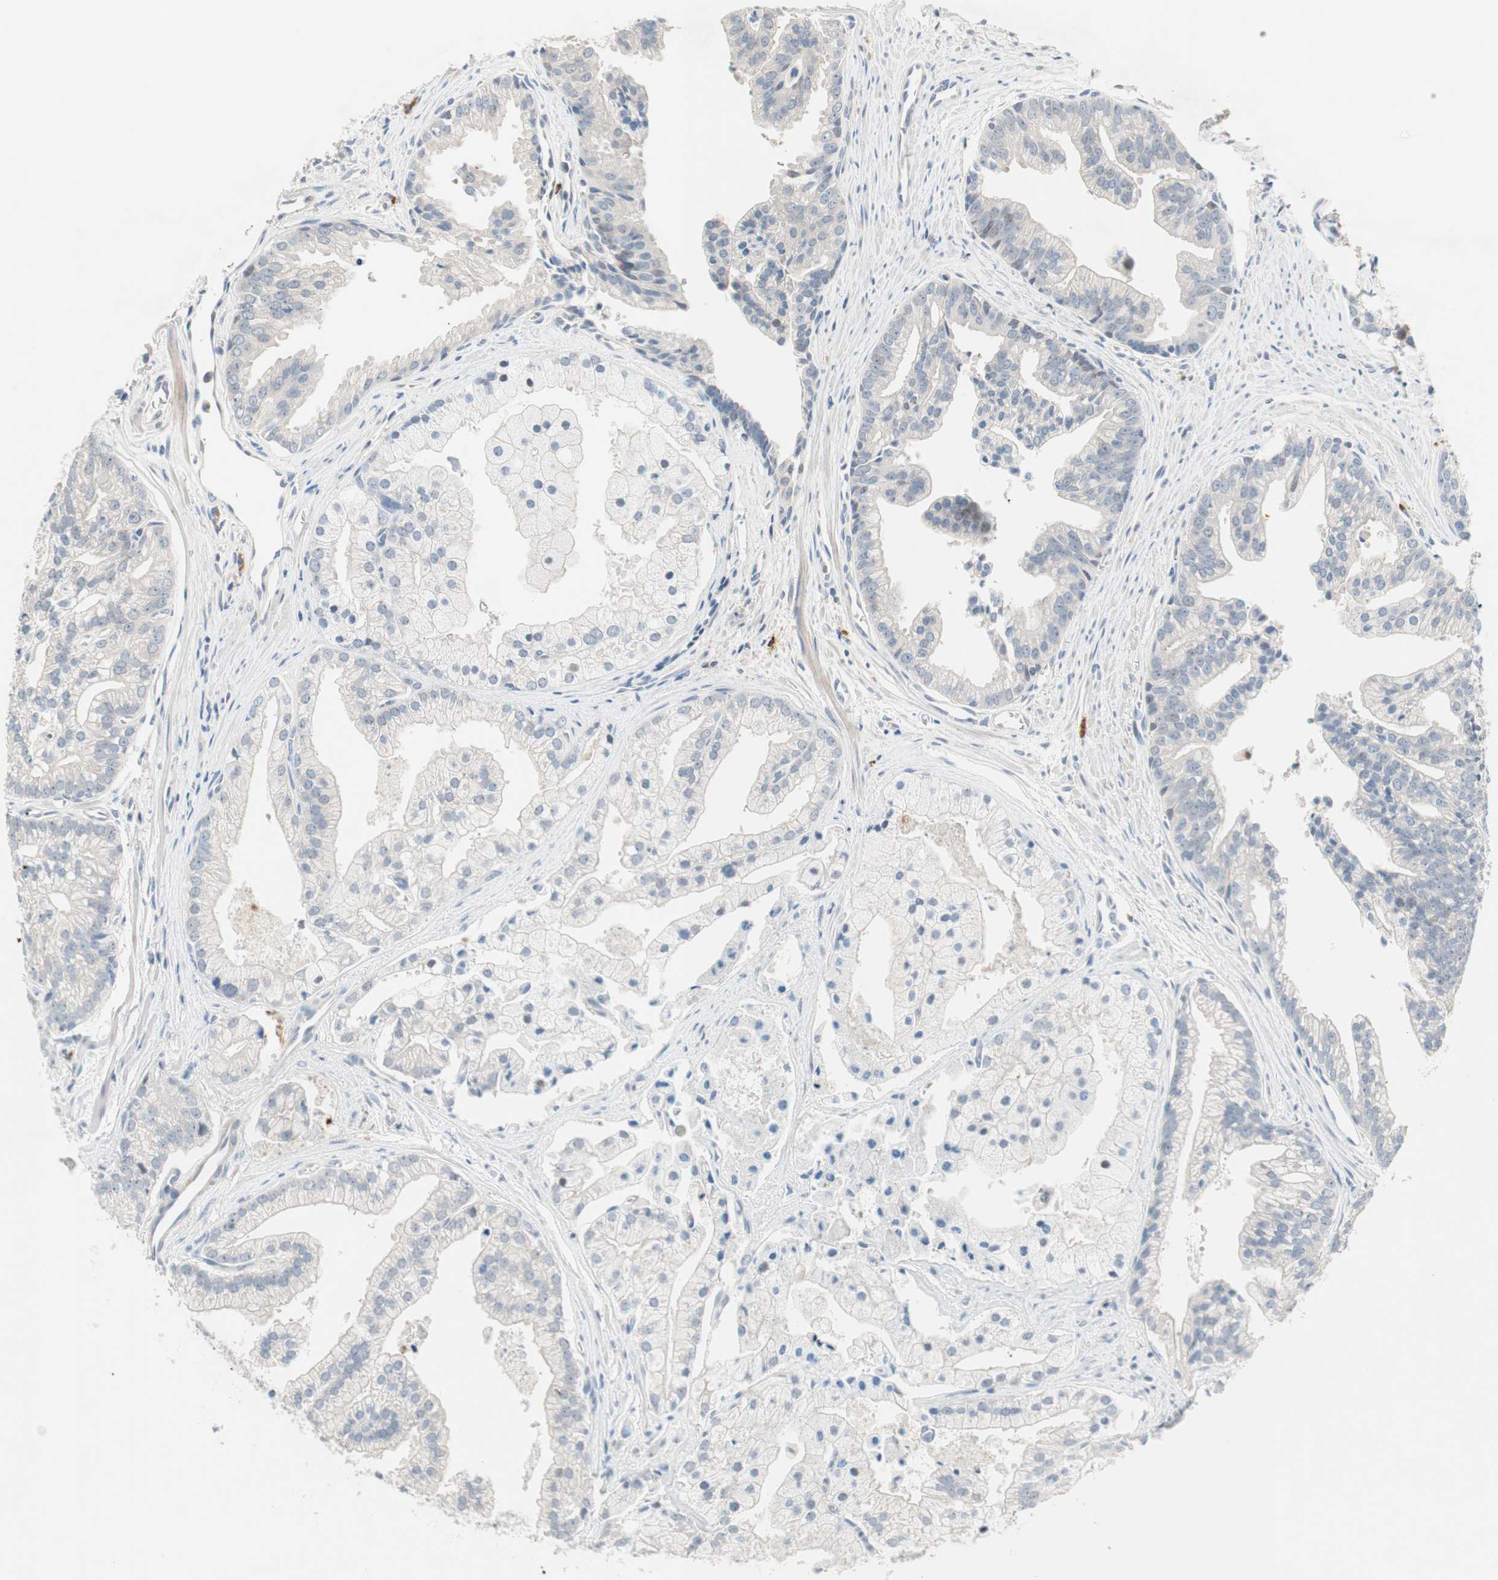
{"staining": {"intensity": "negative", "quantity": "none", "location": "none"}, "tissue": "prostate cancer", "cell_type": "Tumor cells", "image_type": "cancer", "snomed": [{"axis": "morphology", "description": "Adenocarcinoma, High grade"}, {"axis": "topography", "description": "Prostate"}], "caption": "This is an IHC histopathology image of human prostate adenocarcinoma (high-grade). There is no expression in tumor cells.", "gene": "PDZK1", "patient": {"sex": "male", "age": 67}}